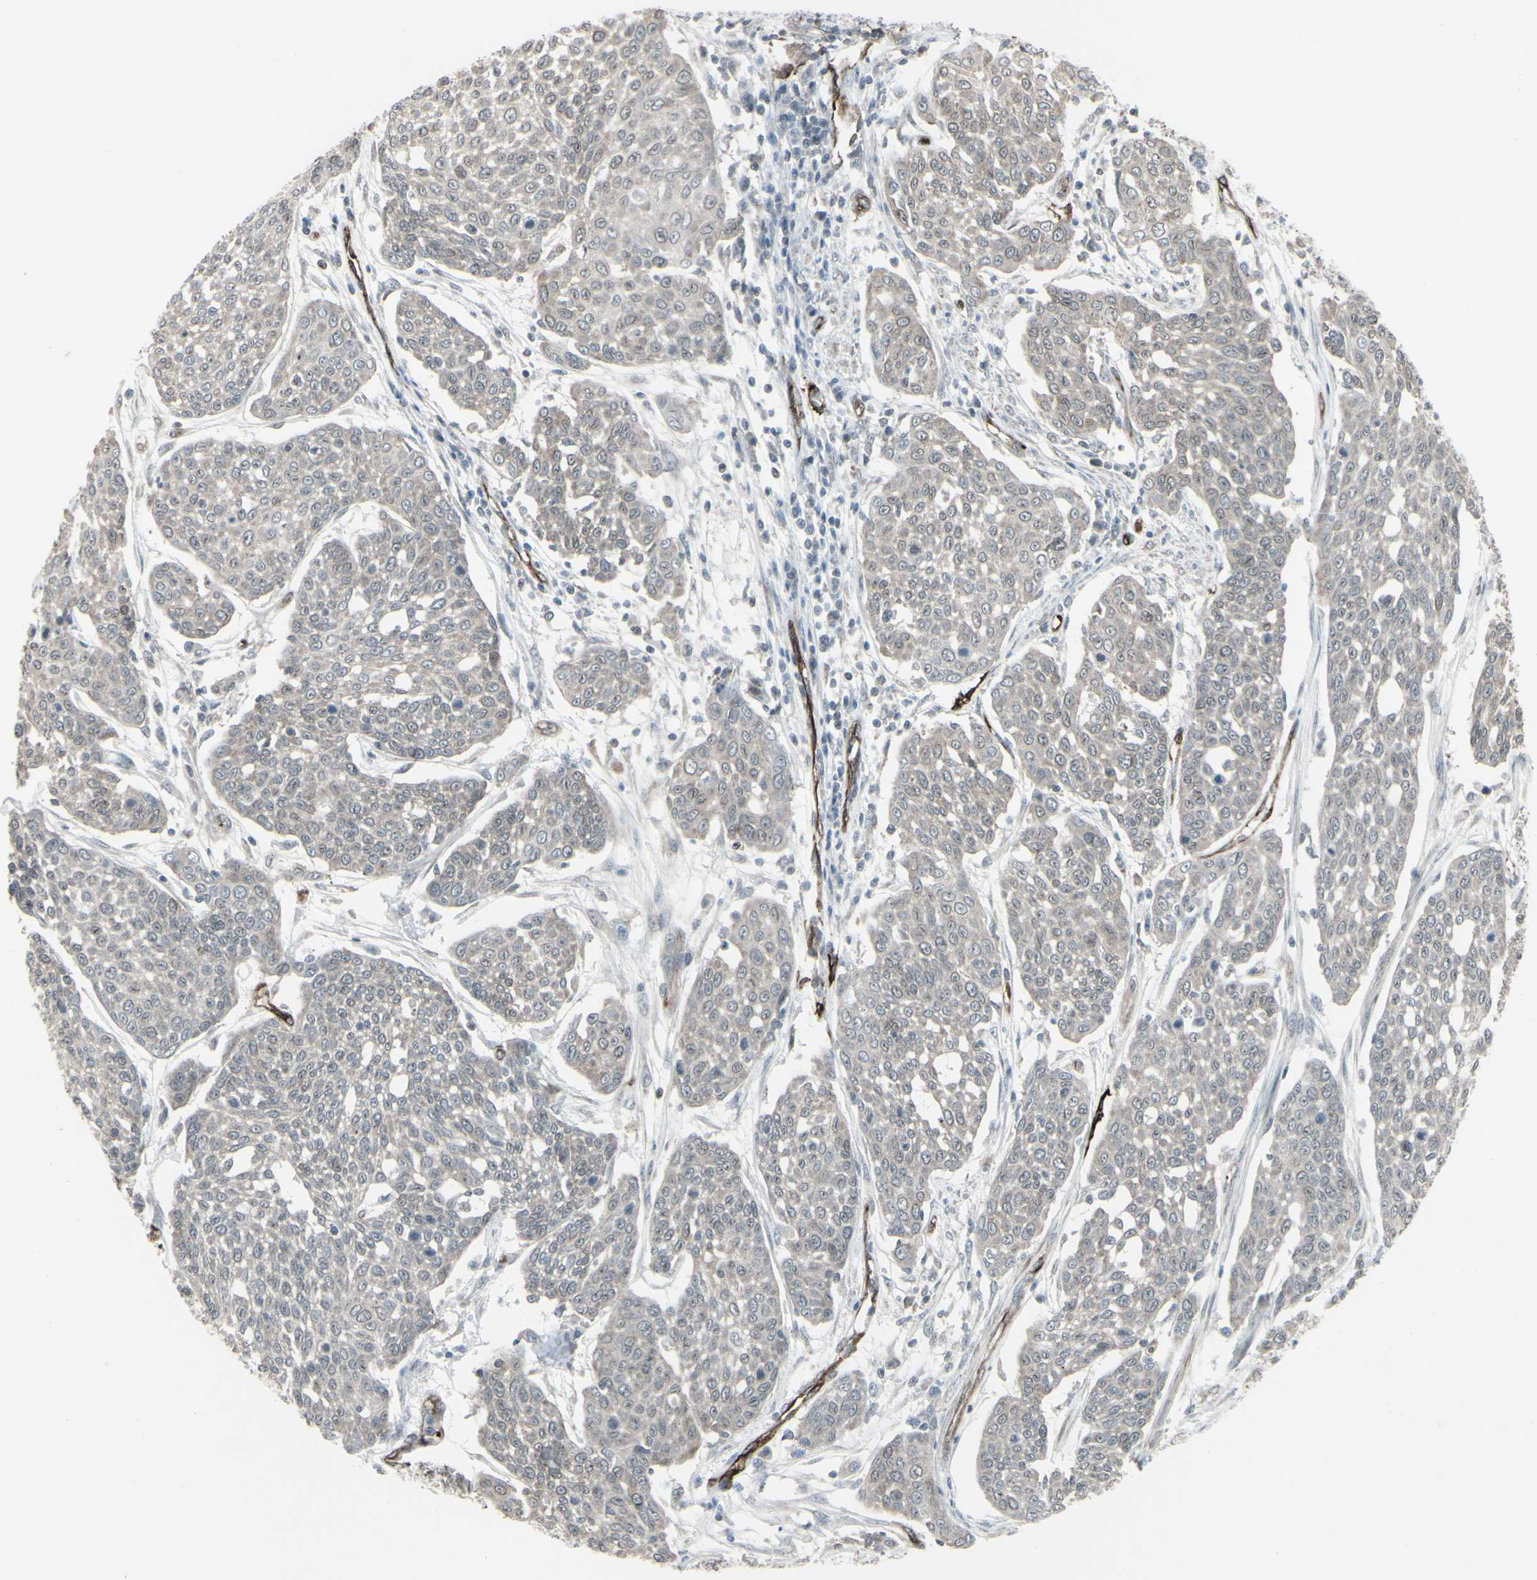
{"staining": {"intensity": "weak", "quantity": "25%-75%", "location": "cytoplasmic/membranous"}, "tissue": "cervical cancer", "cell_type": "Tumor cells", "image_type": "cancer", "snomed": [{"axis": "morphology", "description": "Squamous cell carcinoma, NOS"}, {"axis": "topography", "description": "Cervix"}], "caption": "An image of cervical squamous cell carcinoma stained for a protein demonstrates weak cytoplasmic/membranous brown staining in tumor cells.", "gene": "DTX3L", "patient": {"sex": "female", "age": 34}}